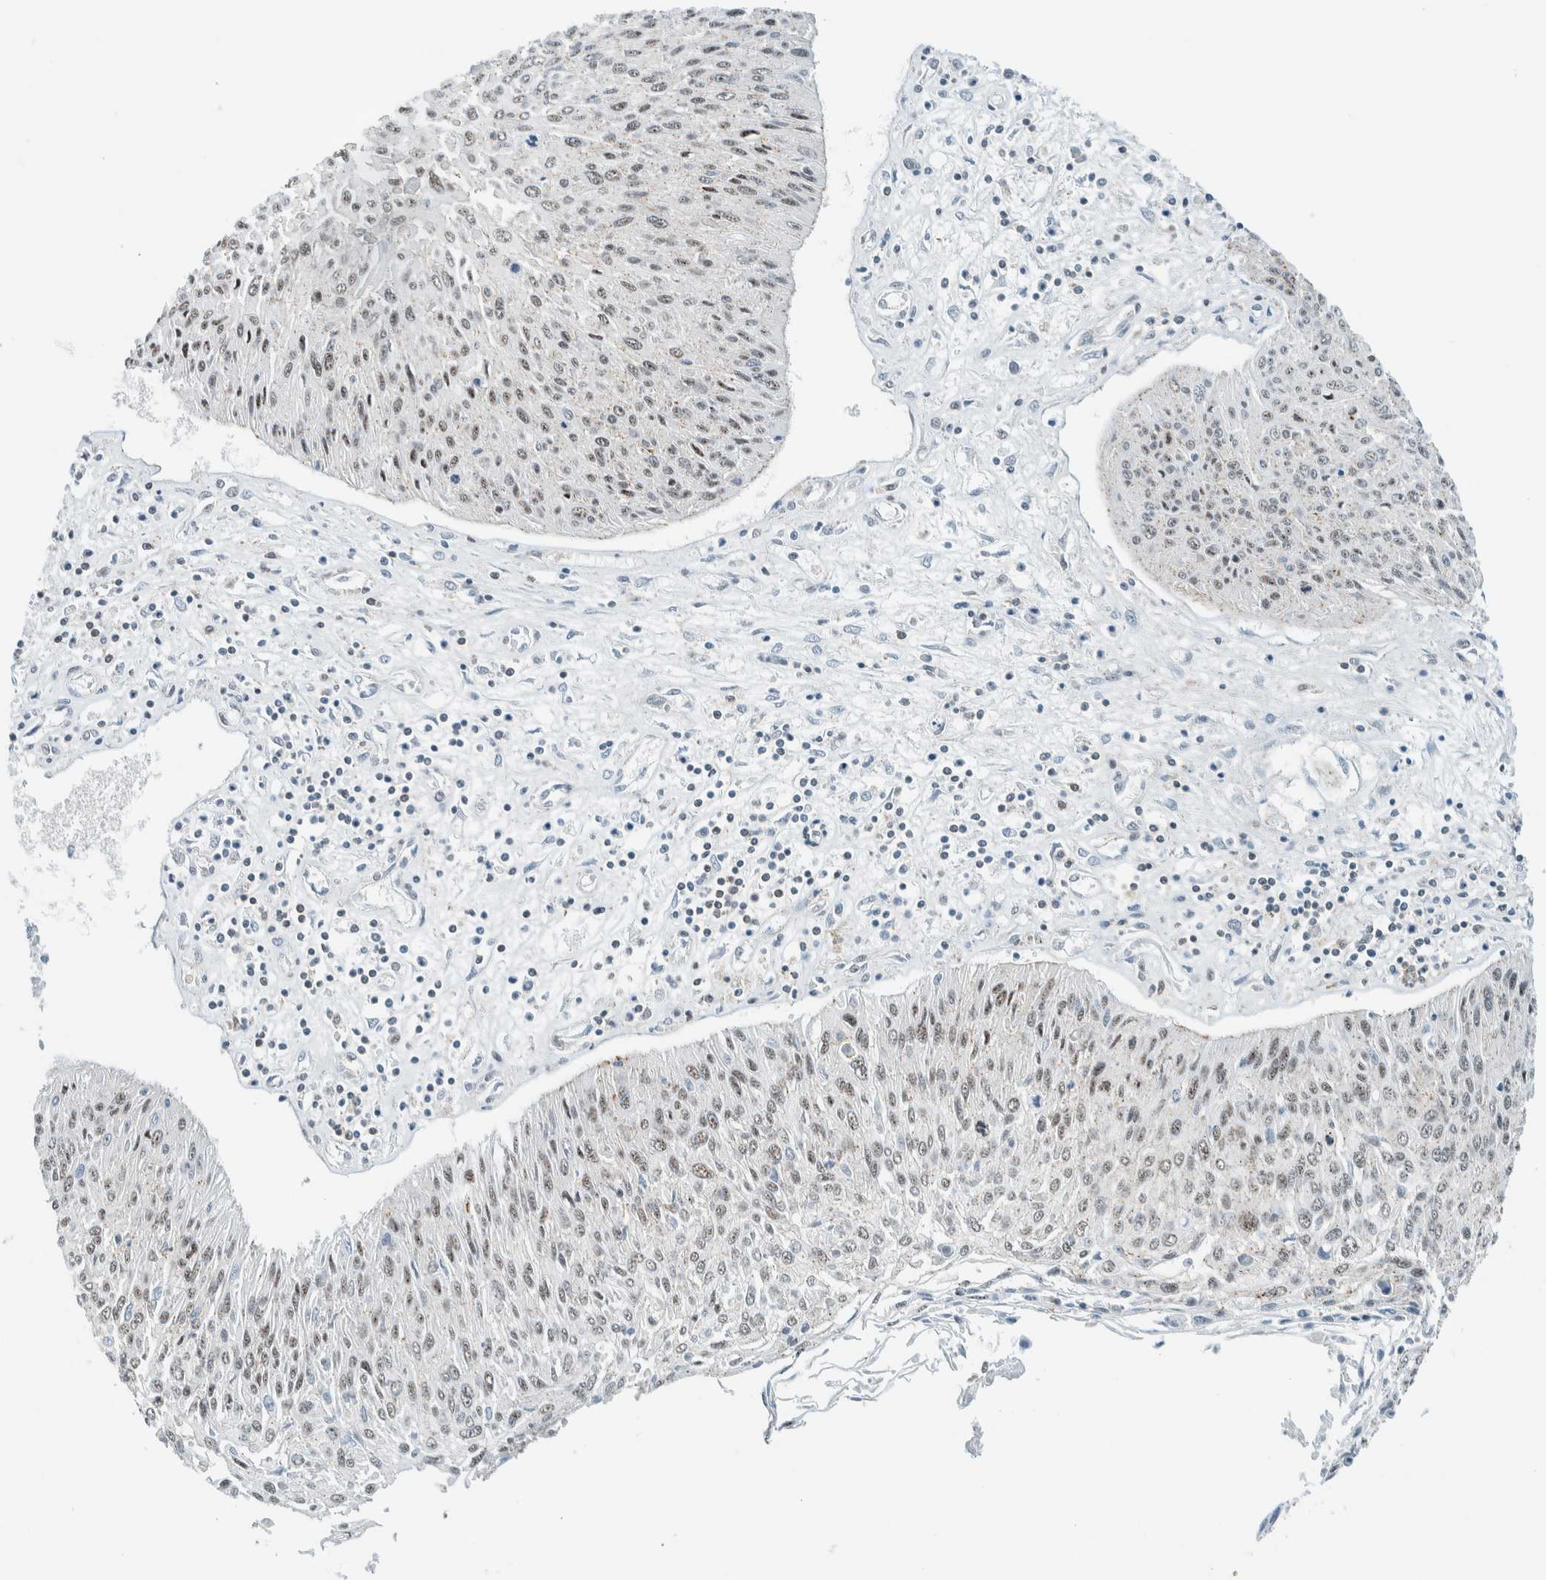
{"staining": {"intensity": "weak", "quantity": ">75%", "location": "nuclear"}, "tissue": "cervical cancer", "cell_type": "Tumor cells", "image_type": "cancer", "snomed": [{"axis": "morphology", "description": "Squamous cell carcinoma, NOS"}, {"axis": "topography", "description": "Cervix"}], "caption": "Weak nuclear protein positivity is seen in about >75% of tumor cells in cervical cancer (squamous cell carcinoma).", "gene": "CYSRT1", "patient": {"sex": "female", "age": 51}}